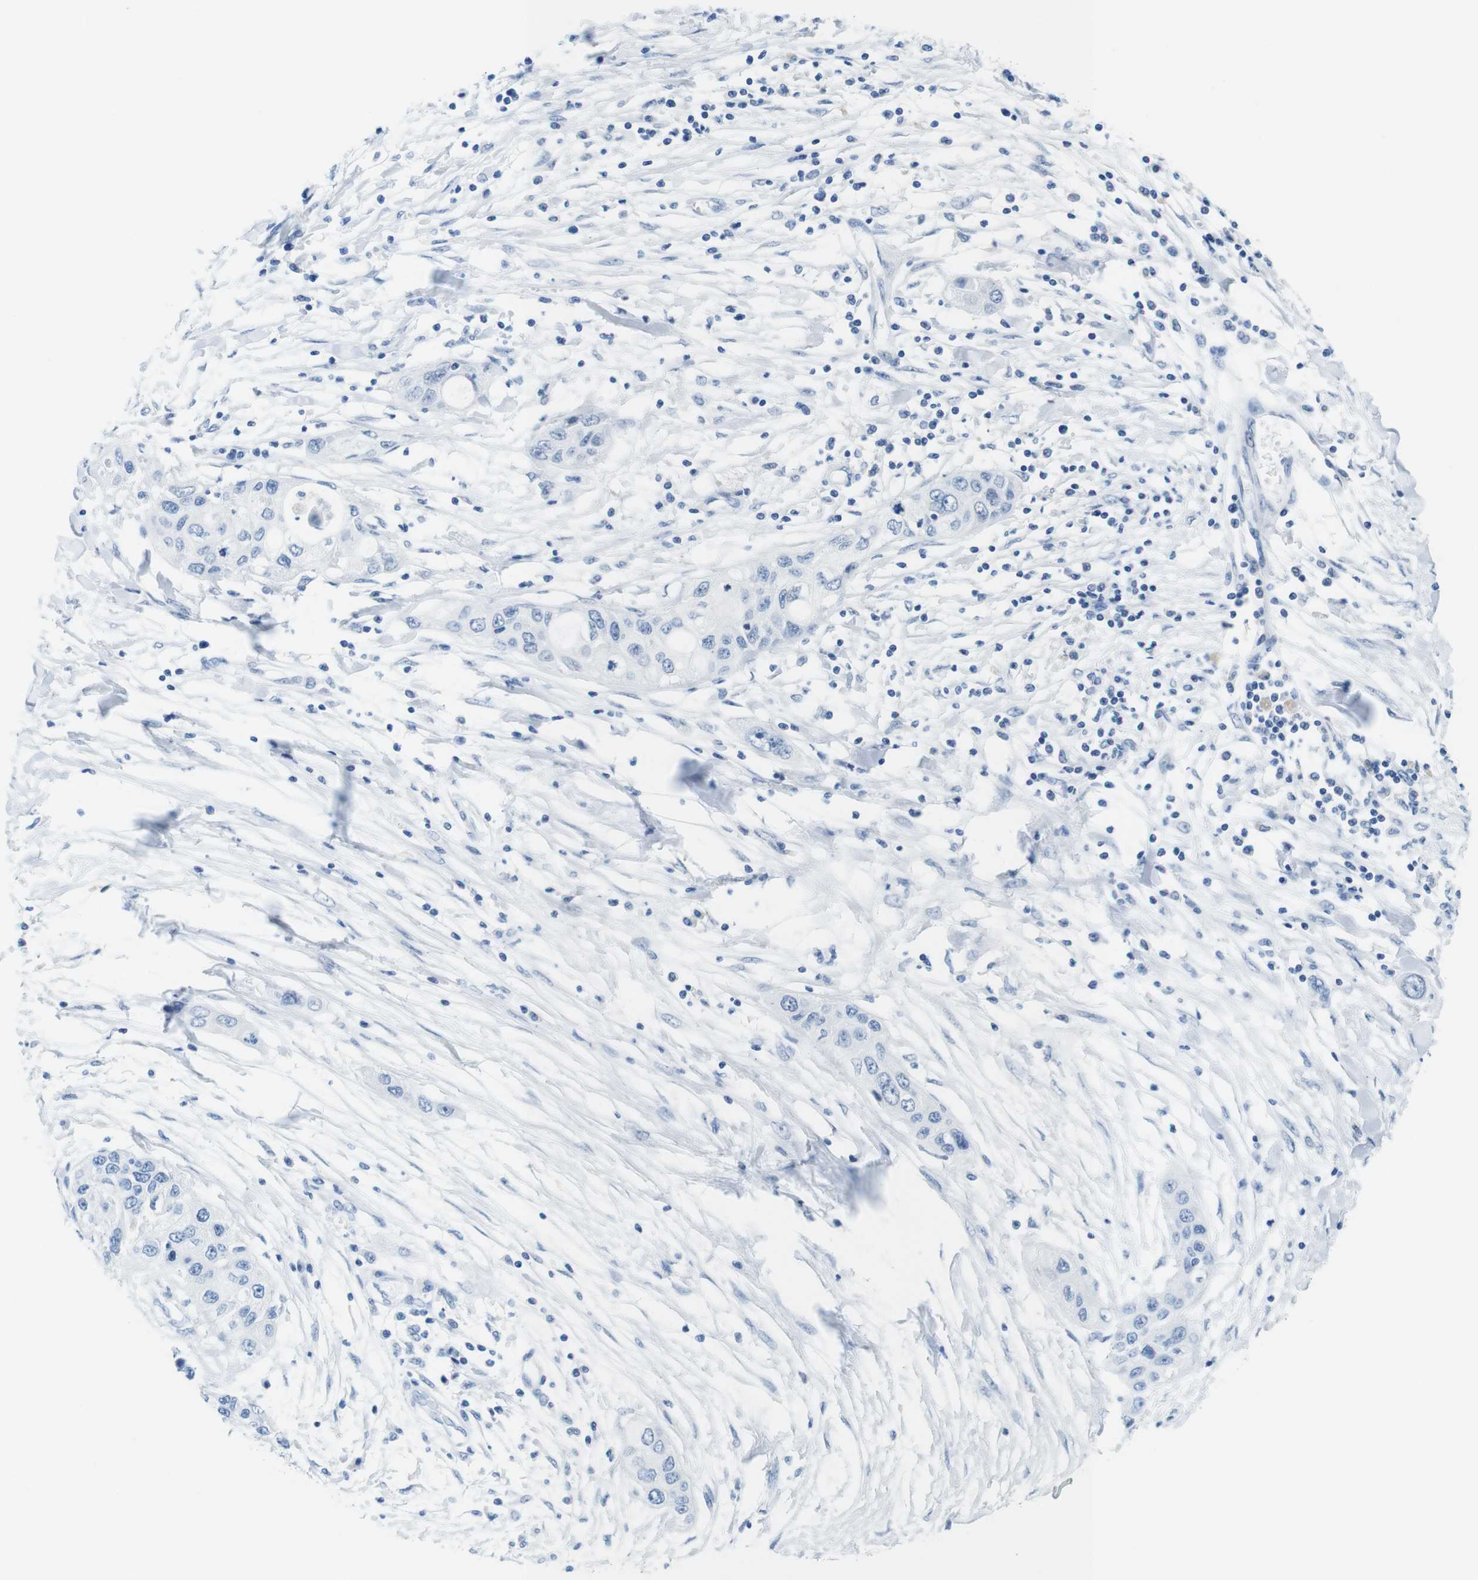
{"staining": {"intensity": "negative", "quantity": "none", "location": "none"}, "tissue": "pancreatic cancer", "cell_type": "Tumor cells", "image_type": "cancer", "snomed": [{"axis": "morphology", "description": "Adenocarcinoma, NOS"}, {"axis": "topography", "description": "Pancreas"}], "caption": "This is a photomicrograph of immunohistochemistry staining of pancreatic cancer (adenocarcinoma), which shows no positivity in tumor cells.", "gene": "OPN1SW", "patient": {"sex": "female", "age": 70}}